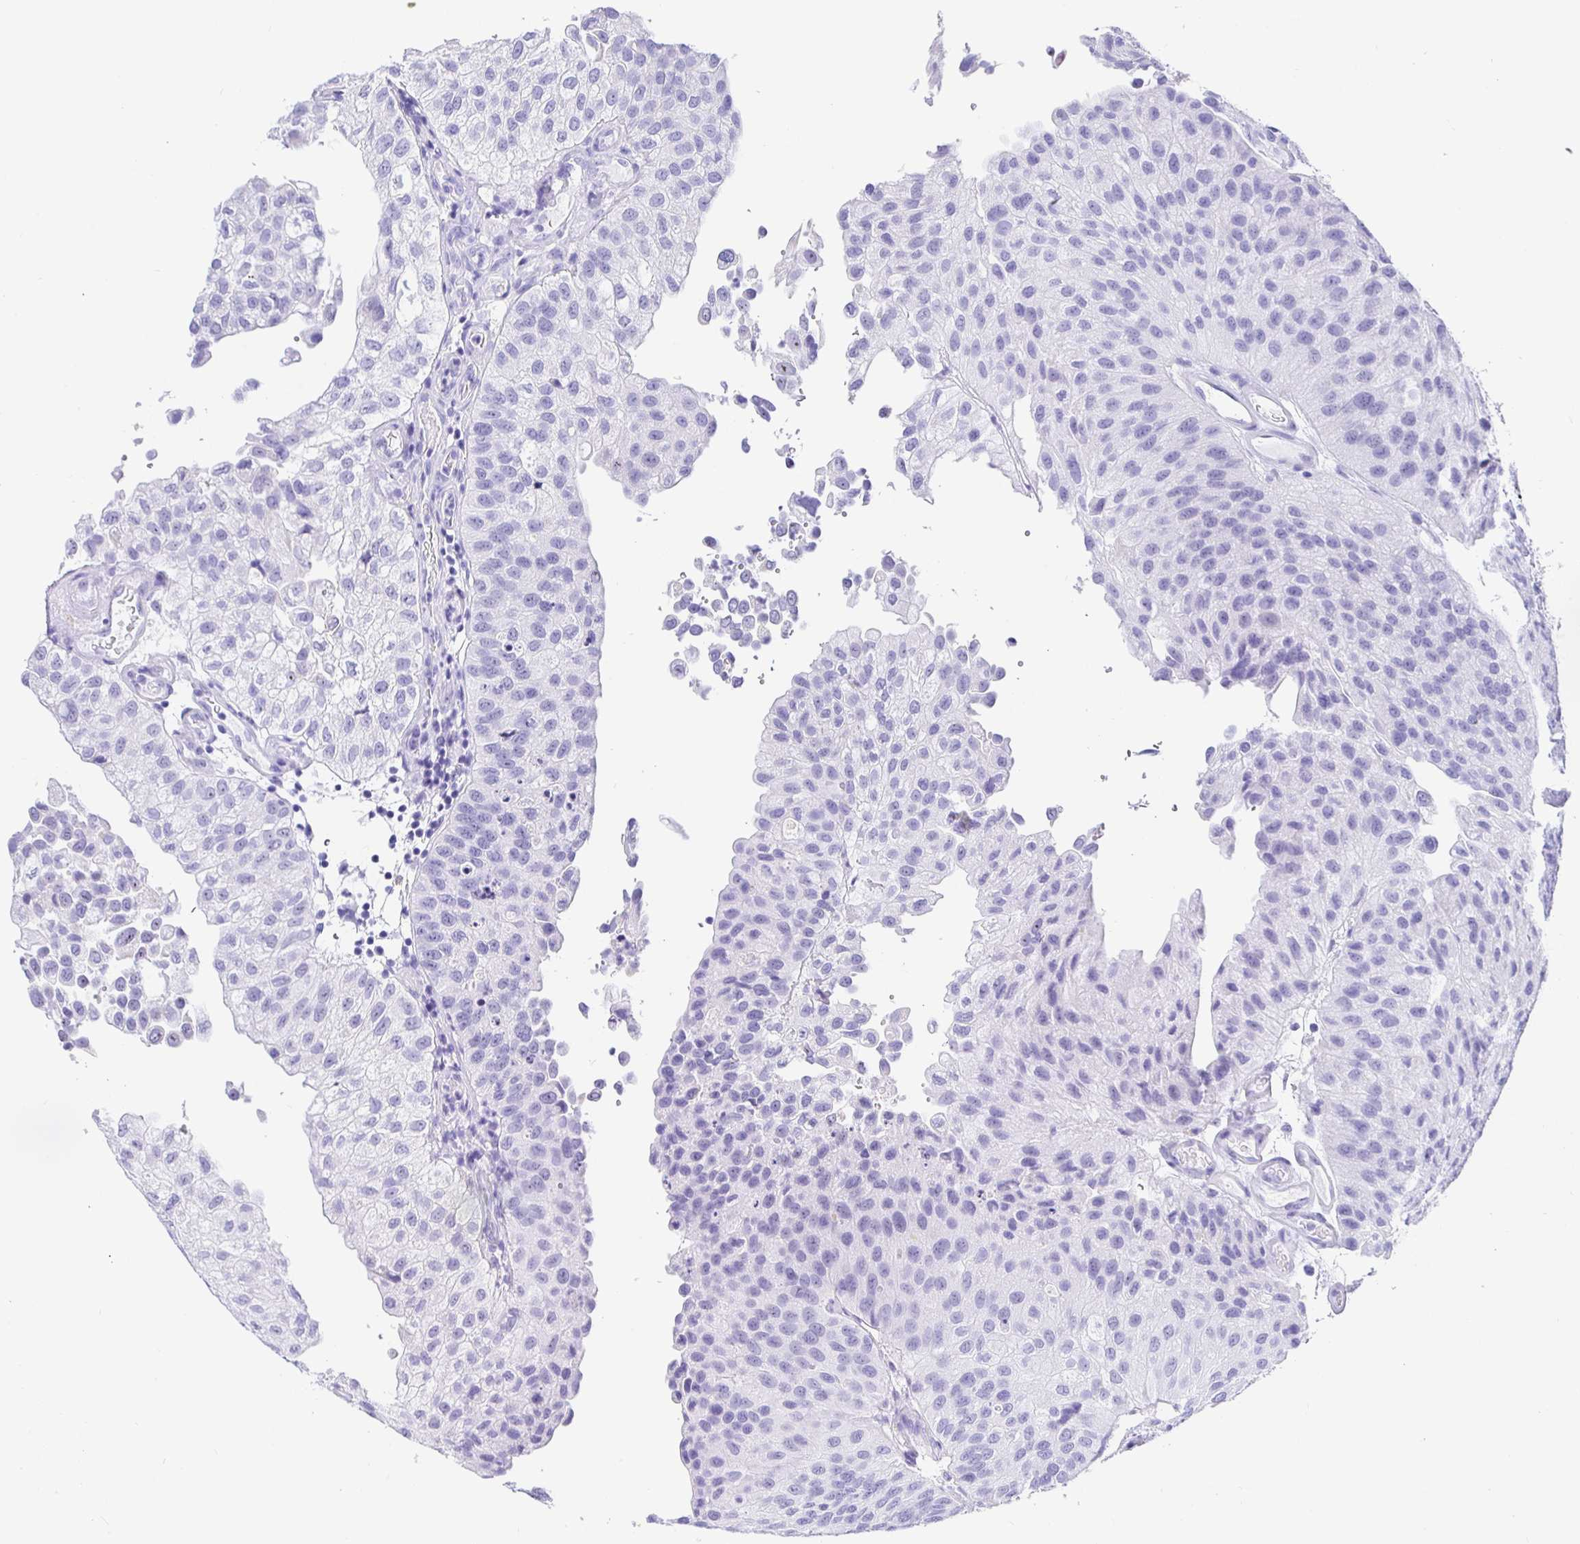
{"staining": {"intensity": "negative", "quantity": "none", "location": "none"}, "tissue": "urothelial cancer", "cell_type": "Tumor cells", "image_type": "cancer", "snomed": [{"axis": "morphology", "description": "Urothelial carcinoma, NOS"}, {"axis": "topography", "description": "Urinary bladder"}], "caption": "Urothelial cancer was stained to show a protein in brown. There is no significant staining in tumor cells.", "gene": "PRAMEF19", "patient": {"sex": "male", "age": 87}}